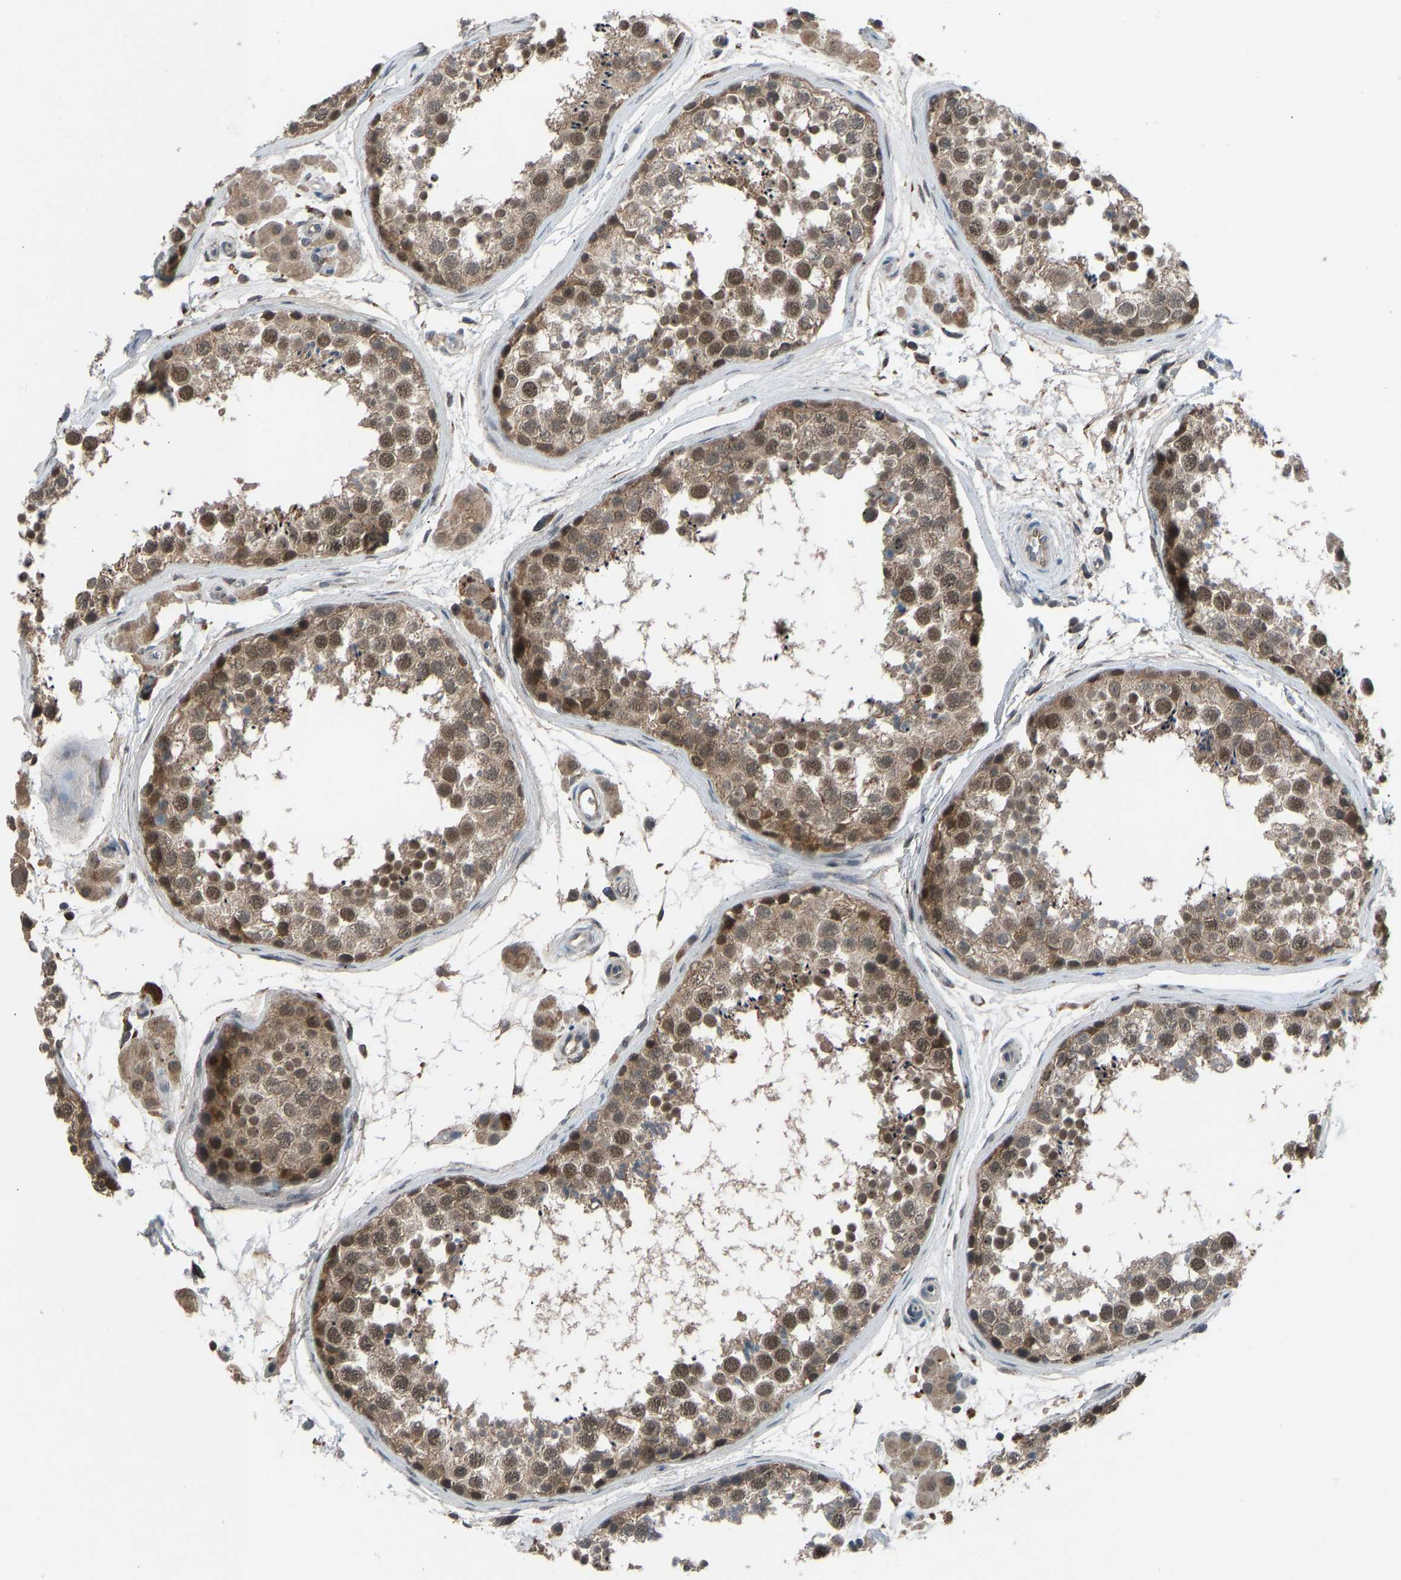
{"staining": {"intensity": "moderate", "quantity": ">75%", "location": "cytoplasmic/membranous,nuclear"}, "tissue": "testis", "cell_type": "Cells in seminiferous ducts", "image_type": "normal", "snomed": [{"axis": "morphology", "description": "Normal tissue, NOS"}, {"axis": "topography", "description": "Testis"}], "caption": "Immunohistochemical staining of benign human testis reveals moderate cytoplasmic/membranous,nuclear protein expression in approximately >75% of cells in seminiferous ducts.", "gene": "SLC43A1", "patient": {"sex": "male", "age": 56}}